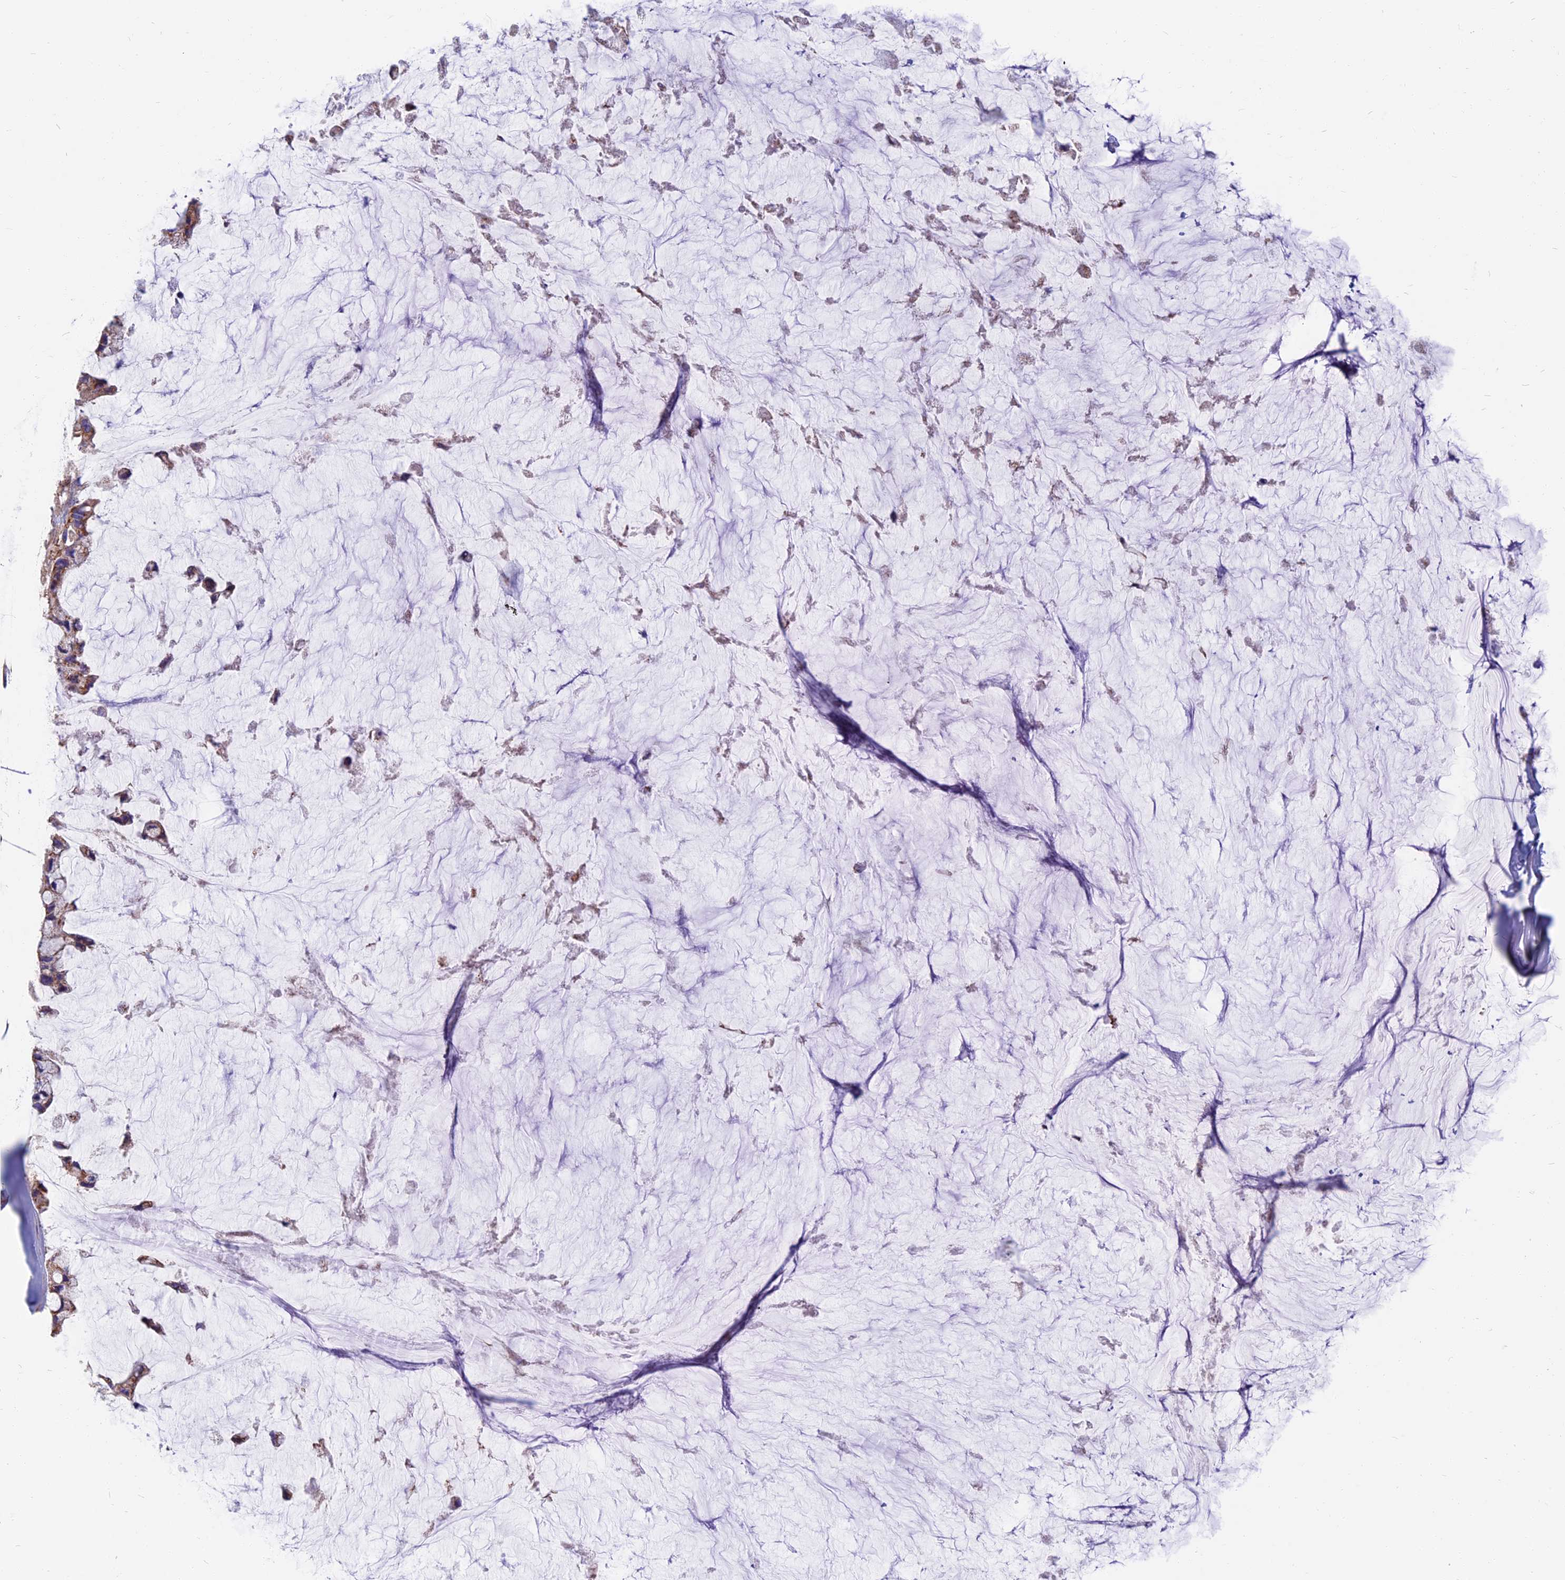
{"staining": {"intensity": "moderate", "quantity": "<25%", "location": "cytoplasmic/membranous"}, "tissue": "ovarian cancer", "cell_type": "Tumor cells", "image_type": "cancer", "snomed": [{"axis": "morphology", "description": "Cystadenocarcinoma, mucinous, NOS"}, {"axis": "topography", "description": "Ovary"}], "caption": "Ovarian cancer (mucinous cystadenocarcinoma) stained with a brown dye reveals moderate cytoplasmic/membranous positive expression in about <25% of tumor cells.", "gene": "HSD17B8", "patient": {"sex": "female", "age": 39}}